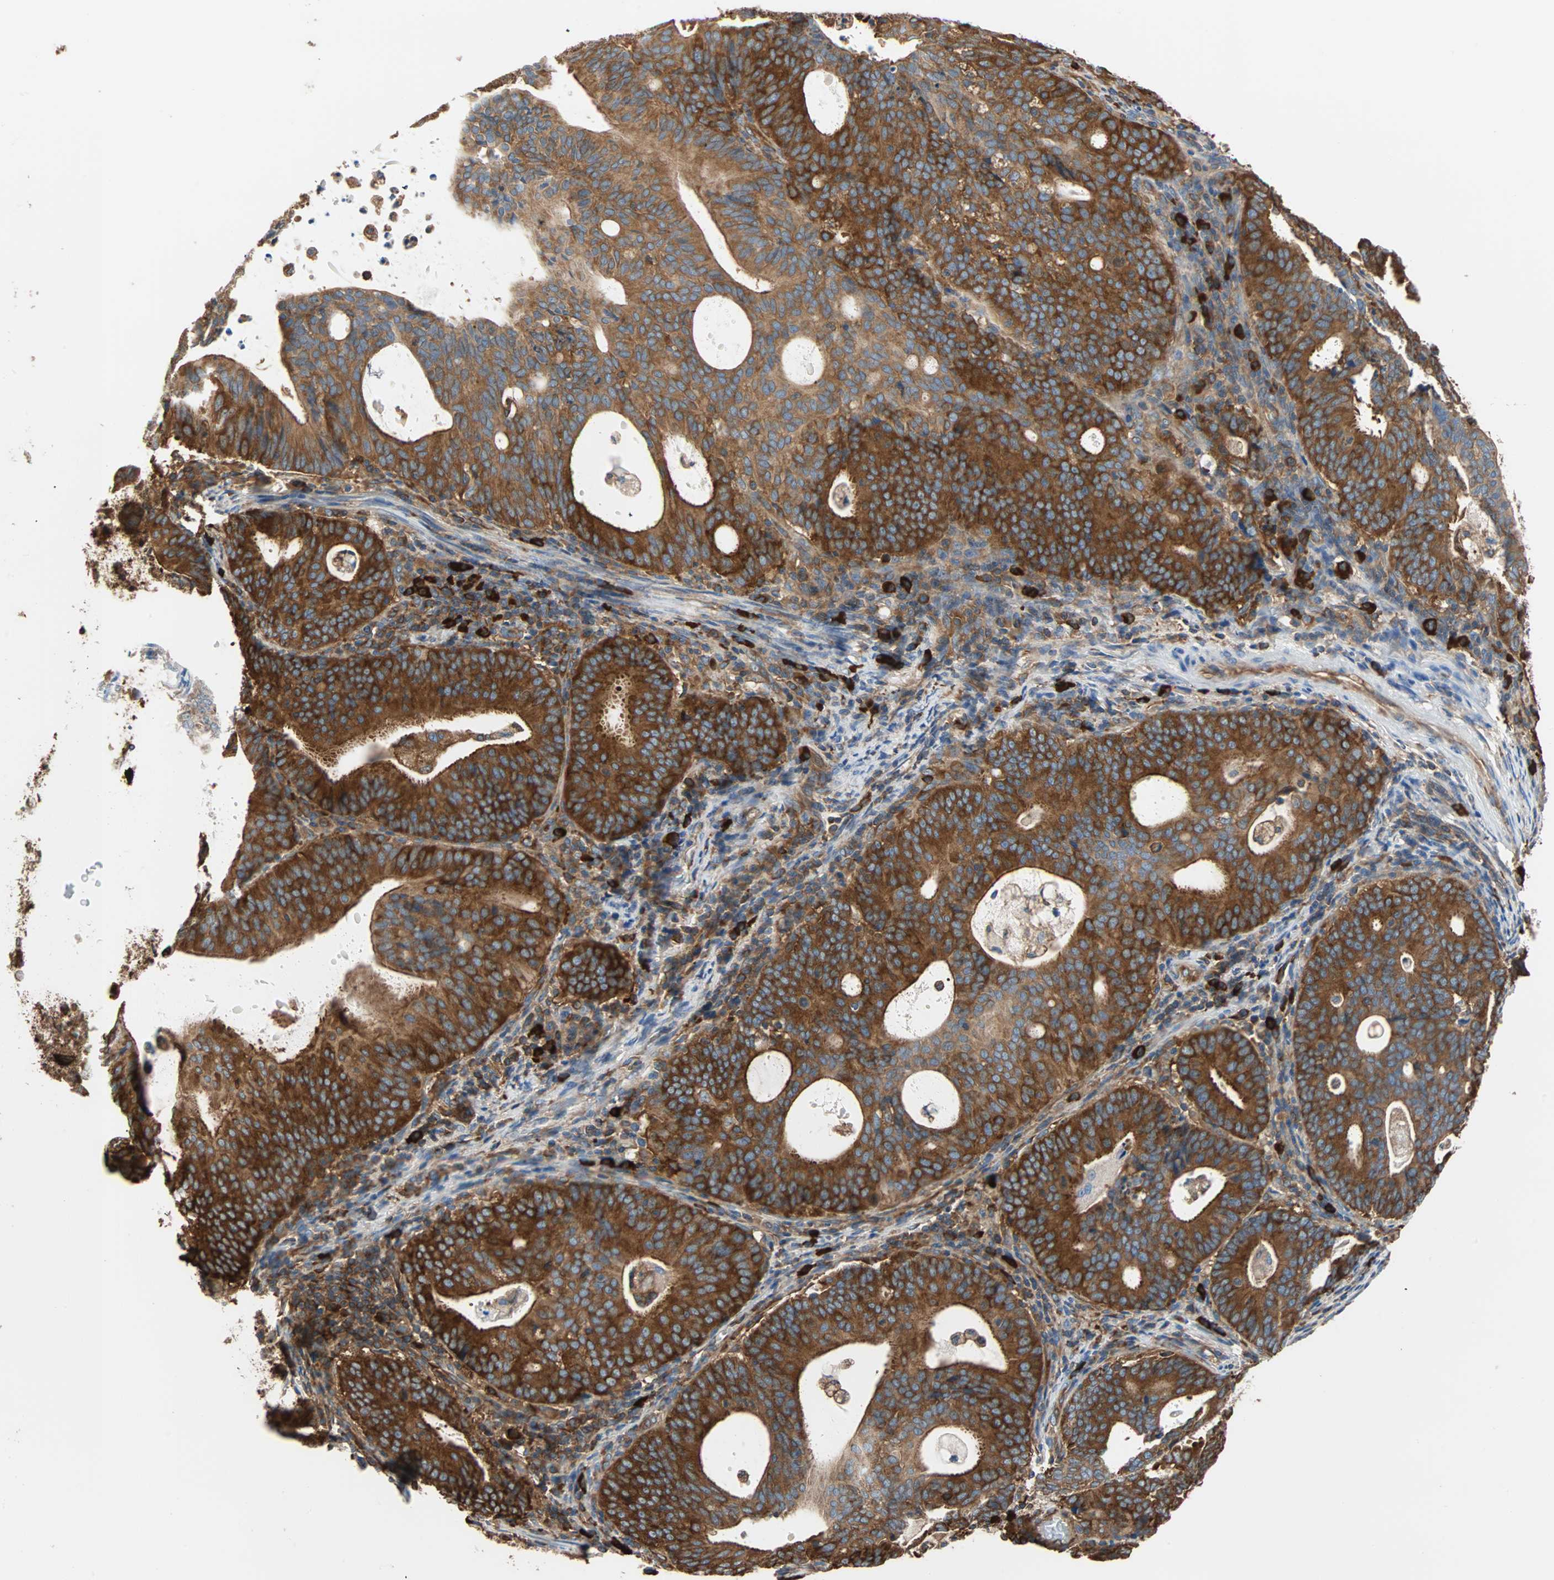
{"staining": {"intensity": "strong", "quantity": ">75%", "location": "cytoplasmic/membranous"}, "tissue": "endometrial cancer", "cell_type": "Tumor cells", "image_type": "cancer", "snomed": [{"axis": "morphology", "description": "Adenocarcinoma, NOS"}, {"axis": "topography", "description": "Uterus"}], "caption": "Strong cytoplasmic/membranous positivity is present in approximately >75% of tumor cells in endometrial adenocarcinoma.", "gene": "EEF2", "patient": {"sex": "female", "age": 83}}